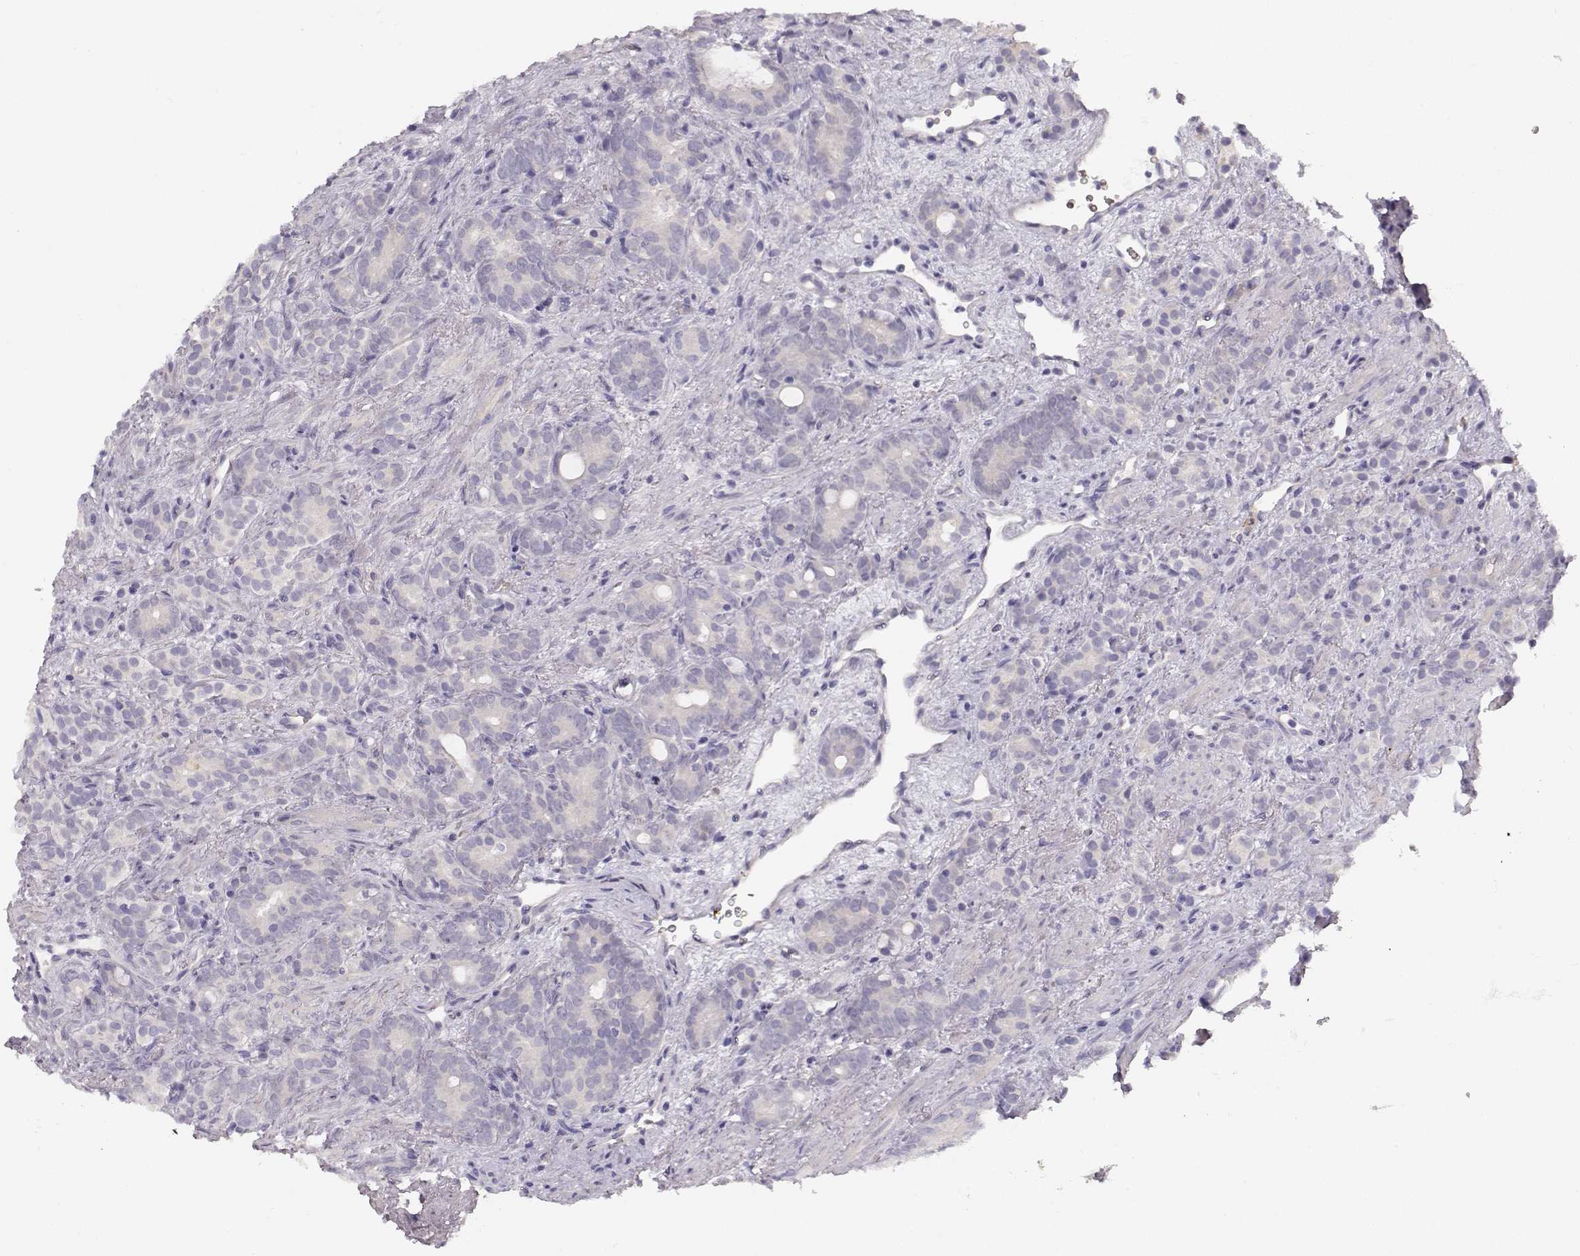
{"staining": {"intensity": "negative", "quantity": "none", "location": "none"}, "tissue": "prostate cancer", "cell_type": "Tumor cells", "image_type": "cancer", "snomed": [{"axis": "morphology", "description": "Adenocarcinoma, High grade"}, {"axis": "topography", "description": "Prostate"}], "caption": "The IHC image has no significant expression in tumor cells of prostate cancer (high-grade adenocarcinoma) tissue.", "gene": "TTC26", "patient": {"sex": "male", "age": 84}}